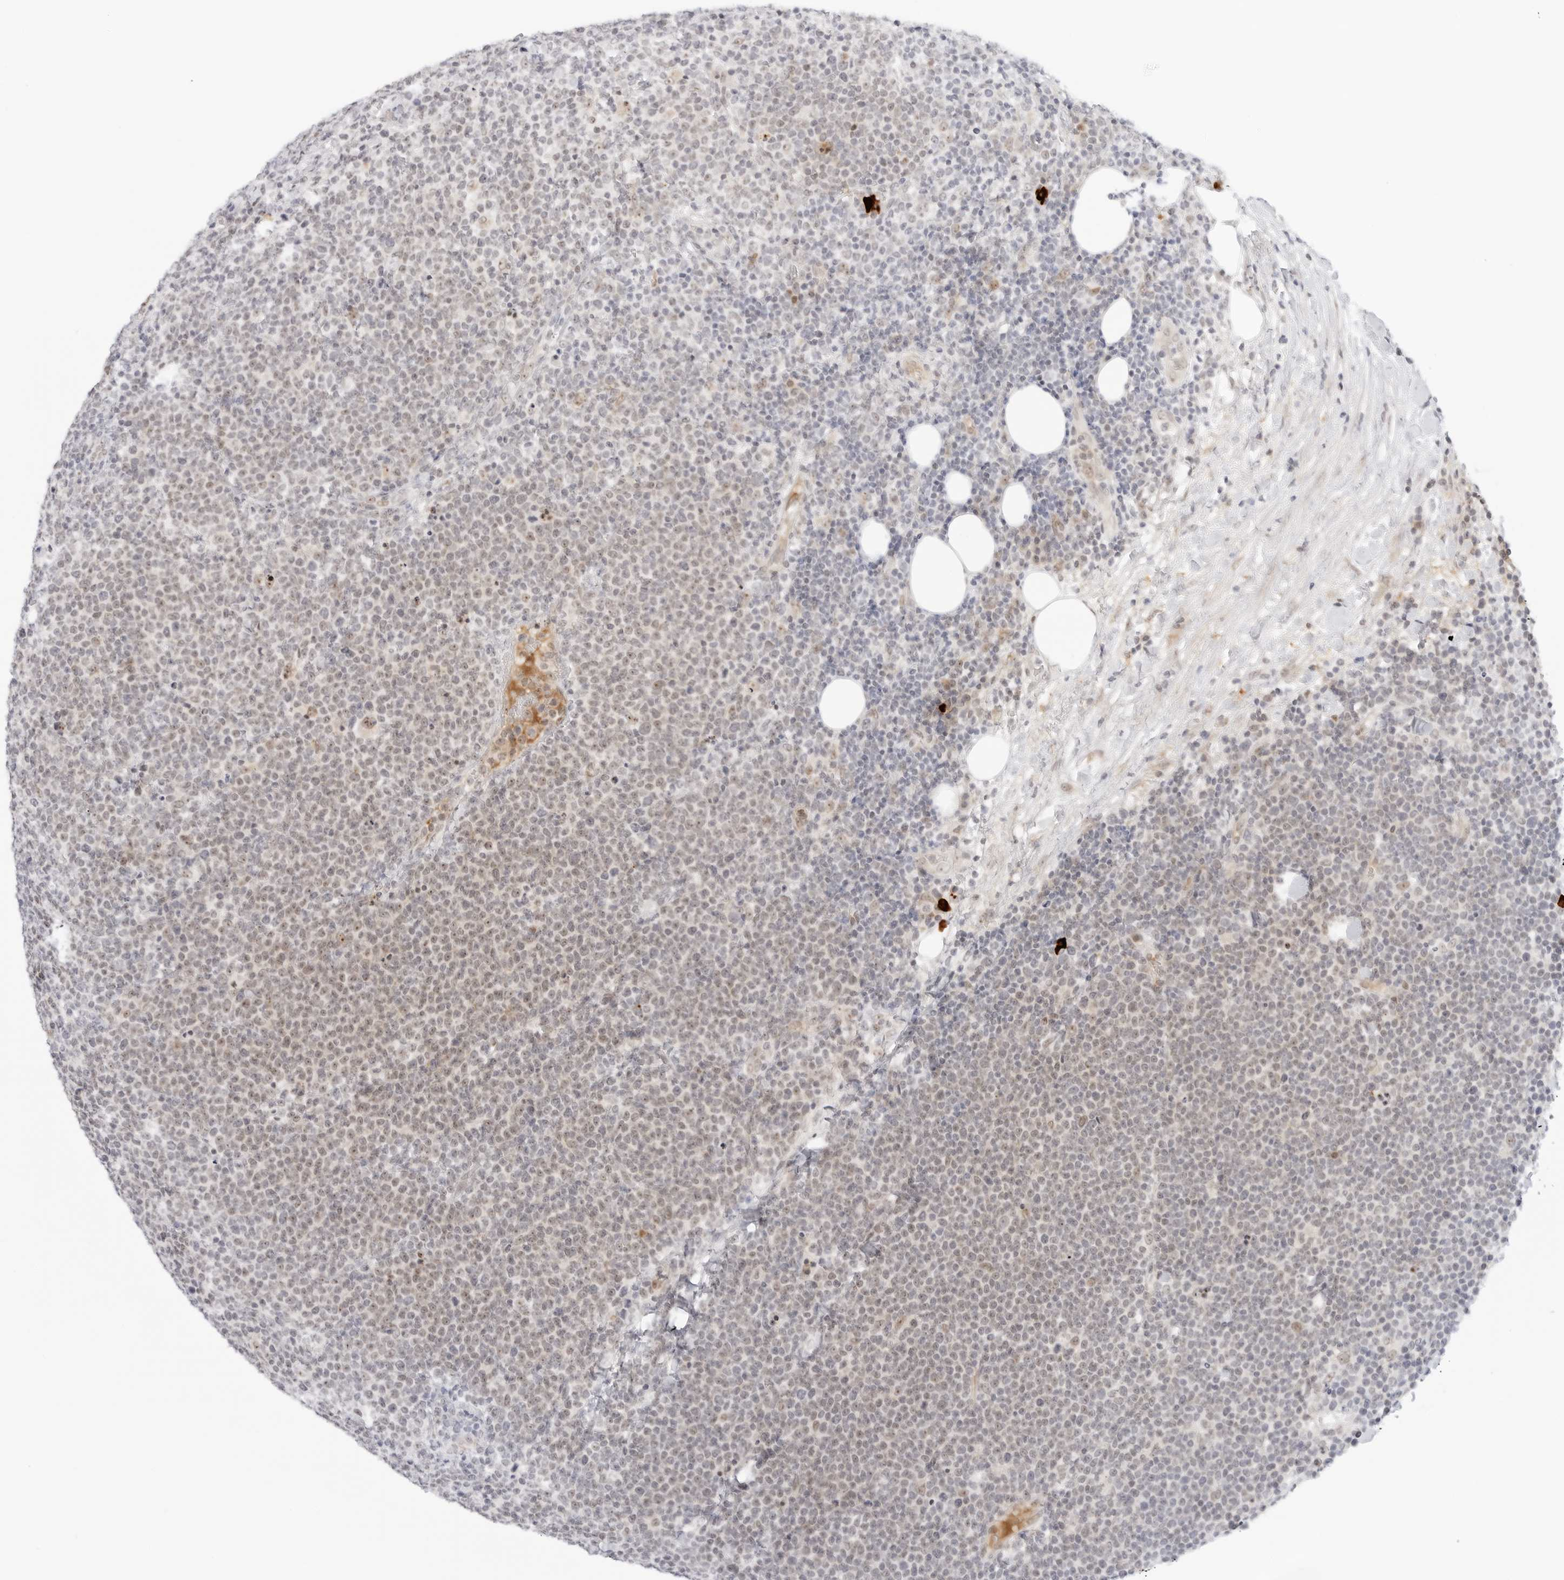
{"staining": {"intensity": "weak", "quantity": "25%-75%", "location": "nuclear"}, "tissue": "lymphoma", "cell_type": "Tumor cells", "image_type": "cancer", "snomed": [{"axis": "morphology", "description": "Malignant lymphoma, non-Hodgkin's type, High grade"}, {"axis": "topography", "description": "Lymph node"}], "caption": "Malignant lymphoma, non-Hodgkin's type (high-grade) stained with a brown dye demonstrates weak nuclear positive staining in about 25%-75% of tumor cells.", "gene": "HIPK3", "patient": {"sex": "male", "age": 61}}